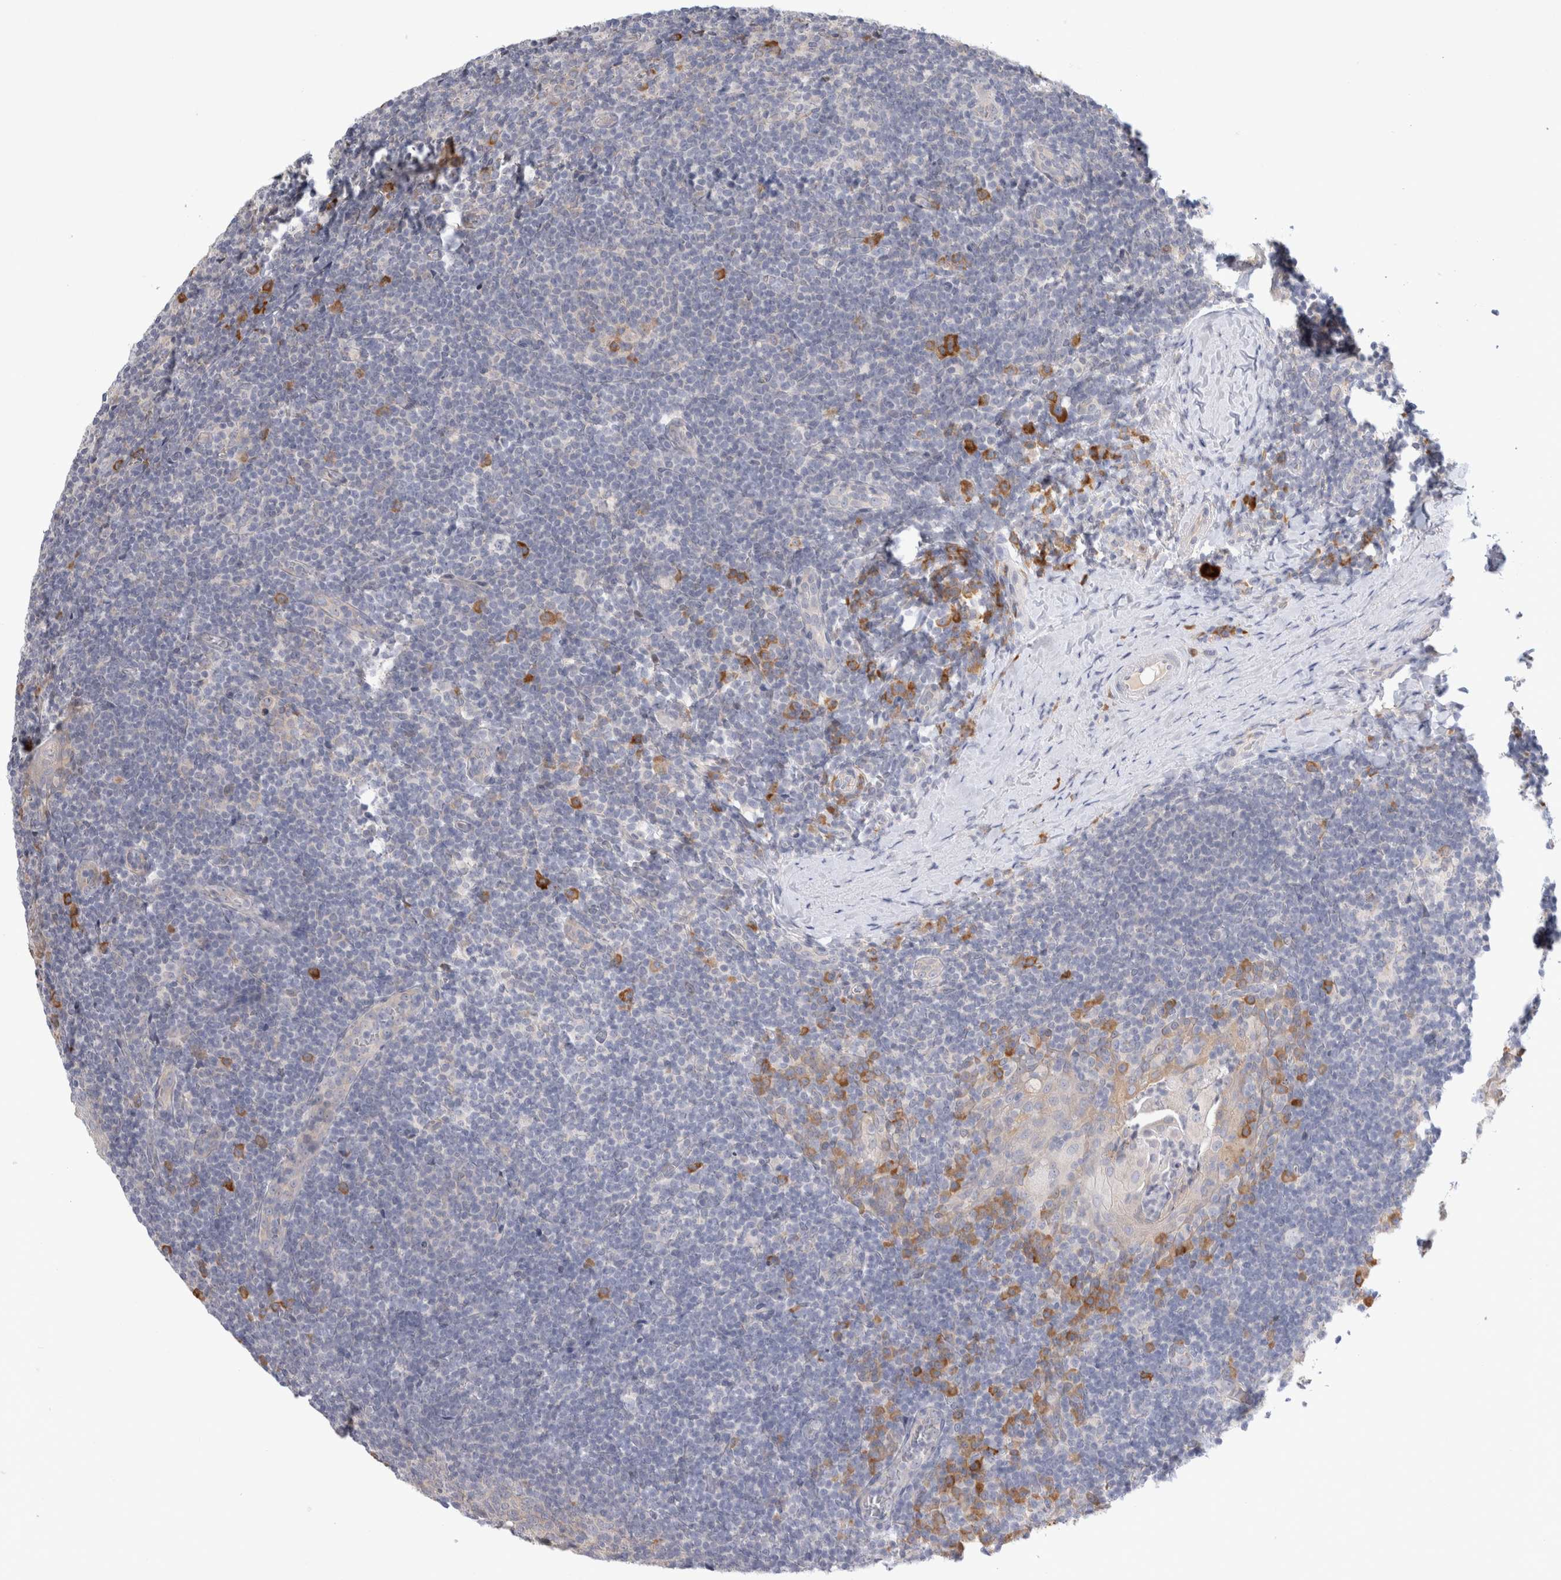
{"staining": {"intensity": "moderate", "quantity": "<25%", "location": "cytoplasmic/membranous"}, "tissue": "tonsil", "cell_type": "Germinal center cells", "image_type": "normal", "snomed": [{"axis": "morphology", "description": "Normal tissue, NOS"}, {"axis": "topography", "description": "Tonsil"}], "caption": "Immunohistochemical staining of normal tonsil demonstrates low levels of moderate cytoplasmic/membranous expression in about <25% of germinal center cells. (brown staining indicates protein expression, while blue staining denotes nuclei).", "gene": "NEDD4L", "patient": {"sex": "male", "age": 37}}